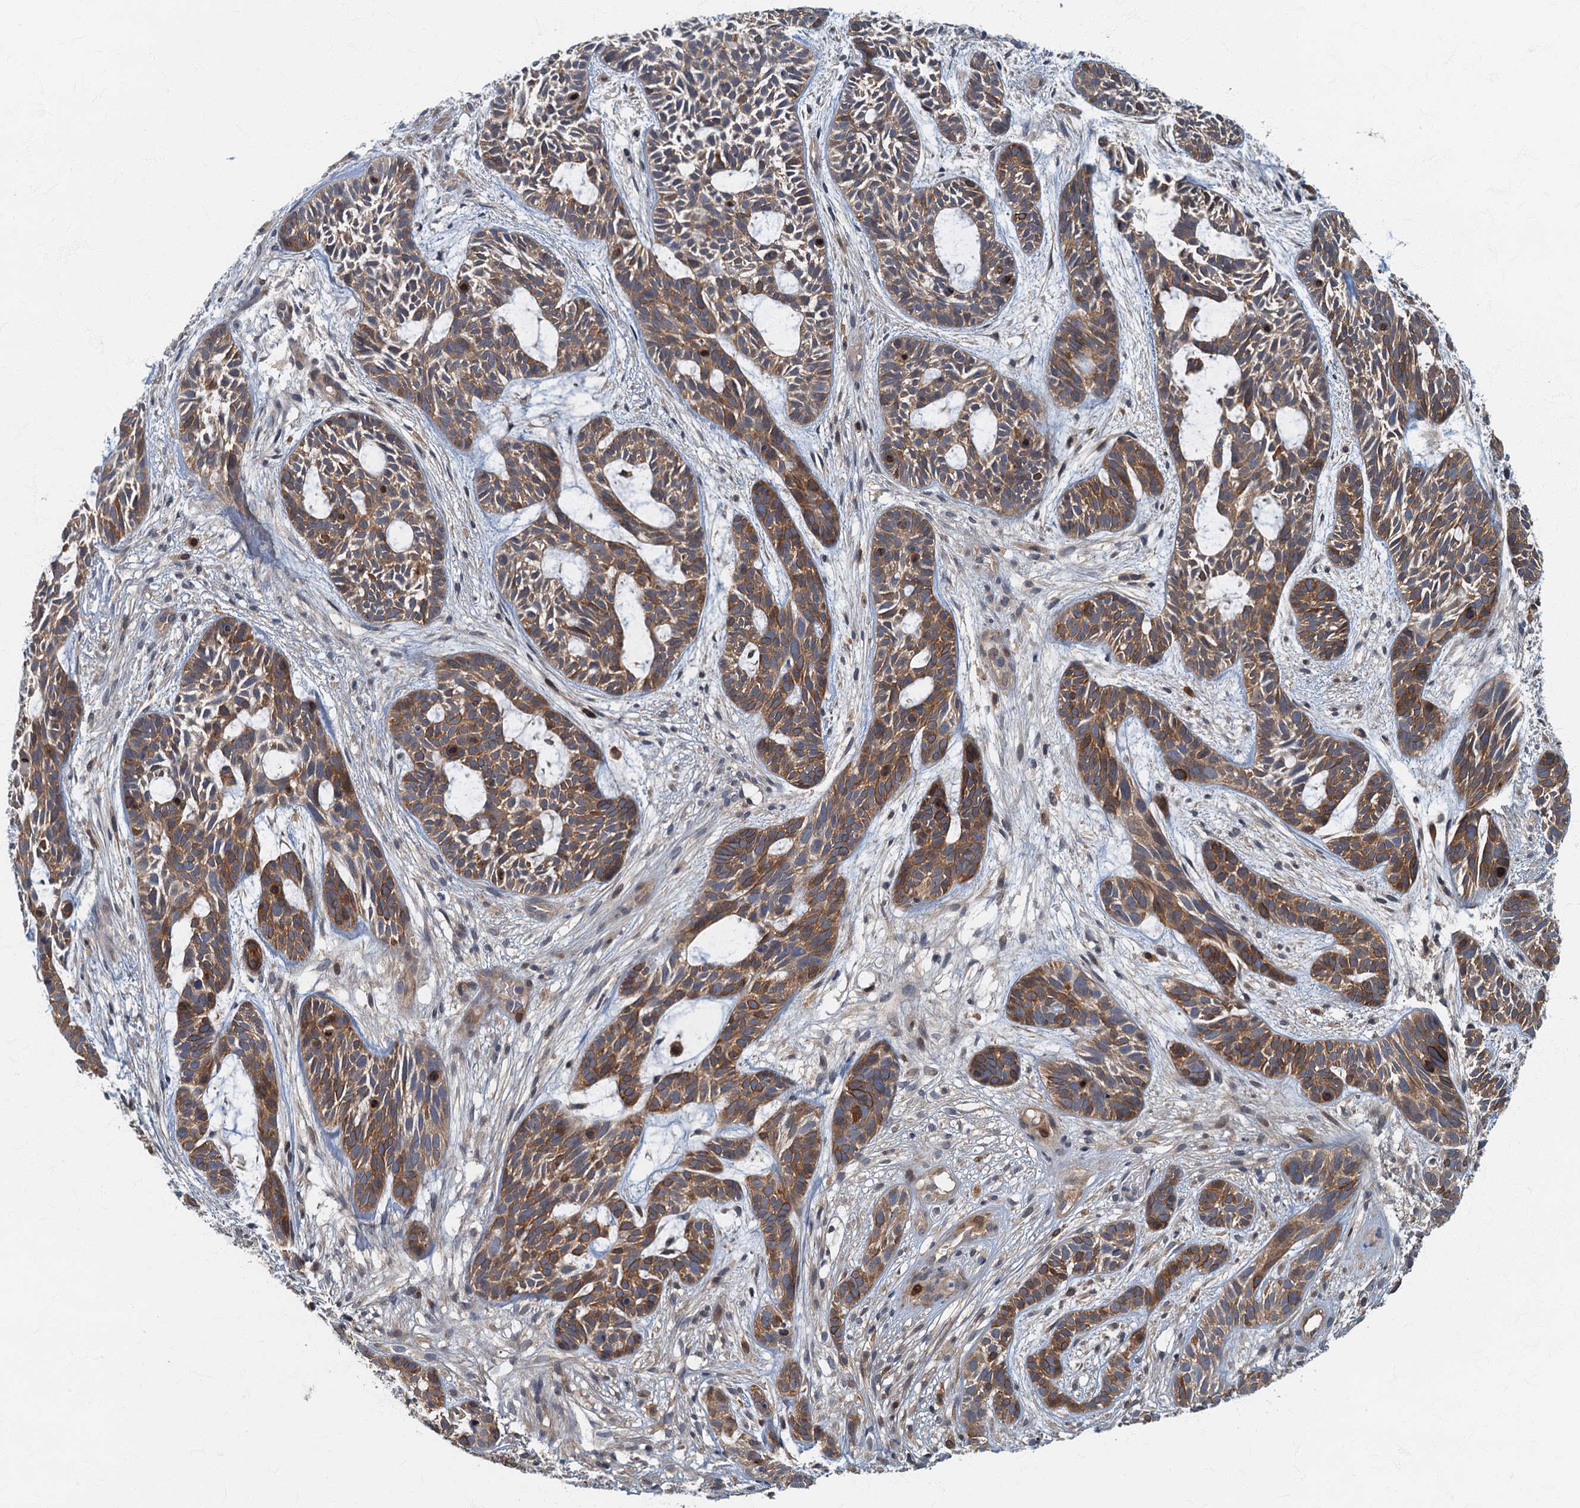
{"staining": {"intensity": "moderate", "quantity": ">75%", "location": "cytoplasmic/membranous"}, "tissue": "skin cancer", "cell_type": "Tumor cells", "image_type": "cancer", "snomed": [{"axis": "morphology", "description": "Basal cell carcinoma"}, {"axis": "topography", "description": "Skin"}], "caption": "A brown stain shows moderate cytoplasmic/membranous staining of a protein in human basal cell carcinoma (skin) tumor cells. Nuclei are stained in blue.", "gene": "CKAP2L", "patient": {"sex": "male", "age": 89}}